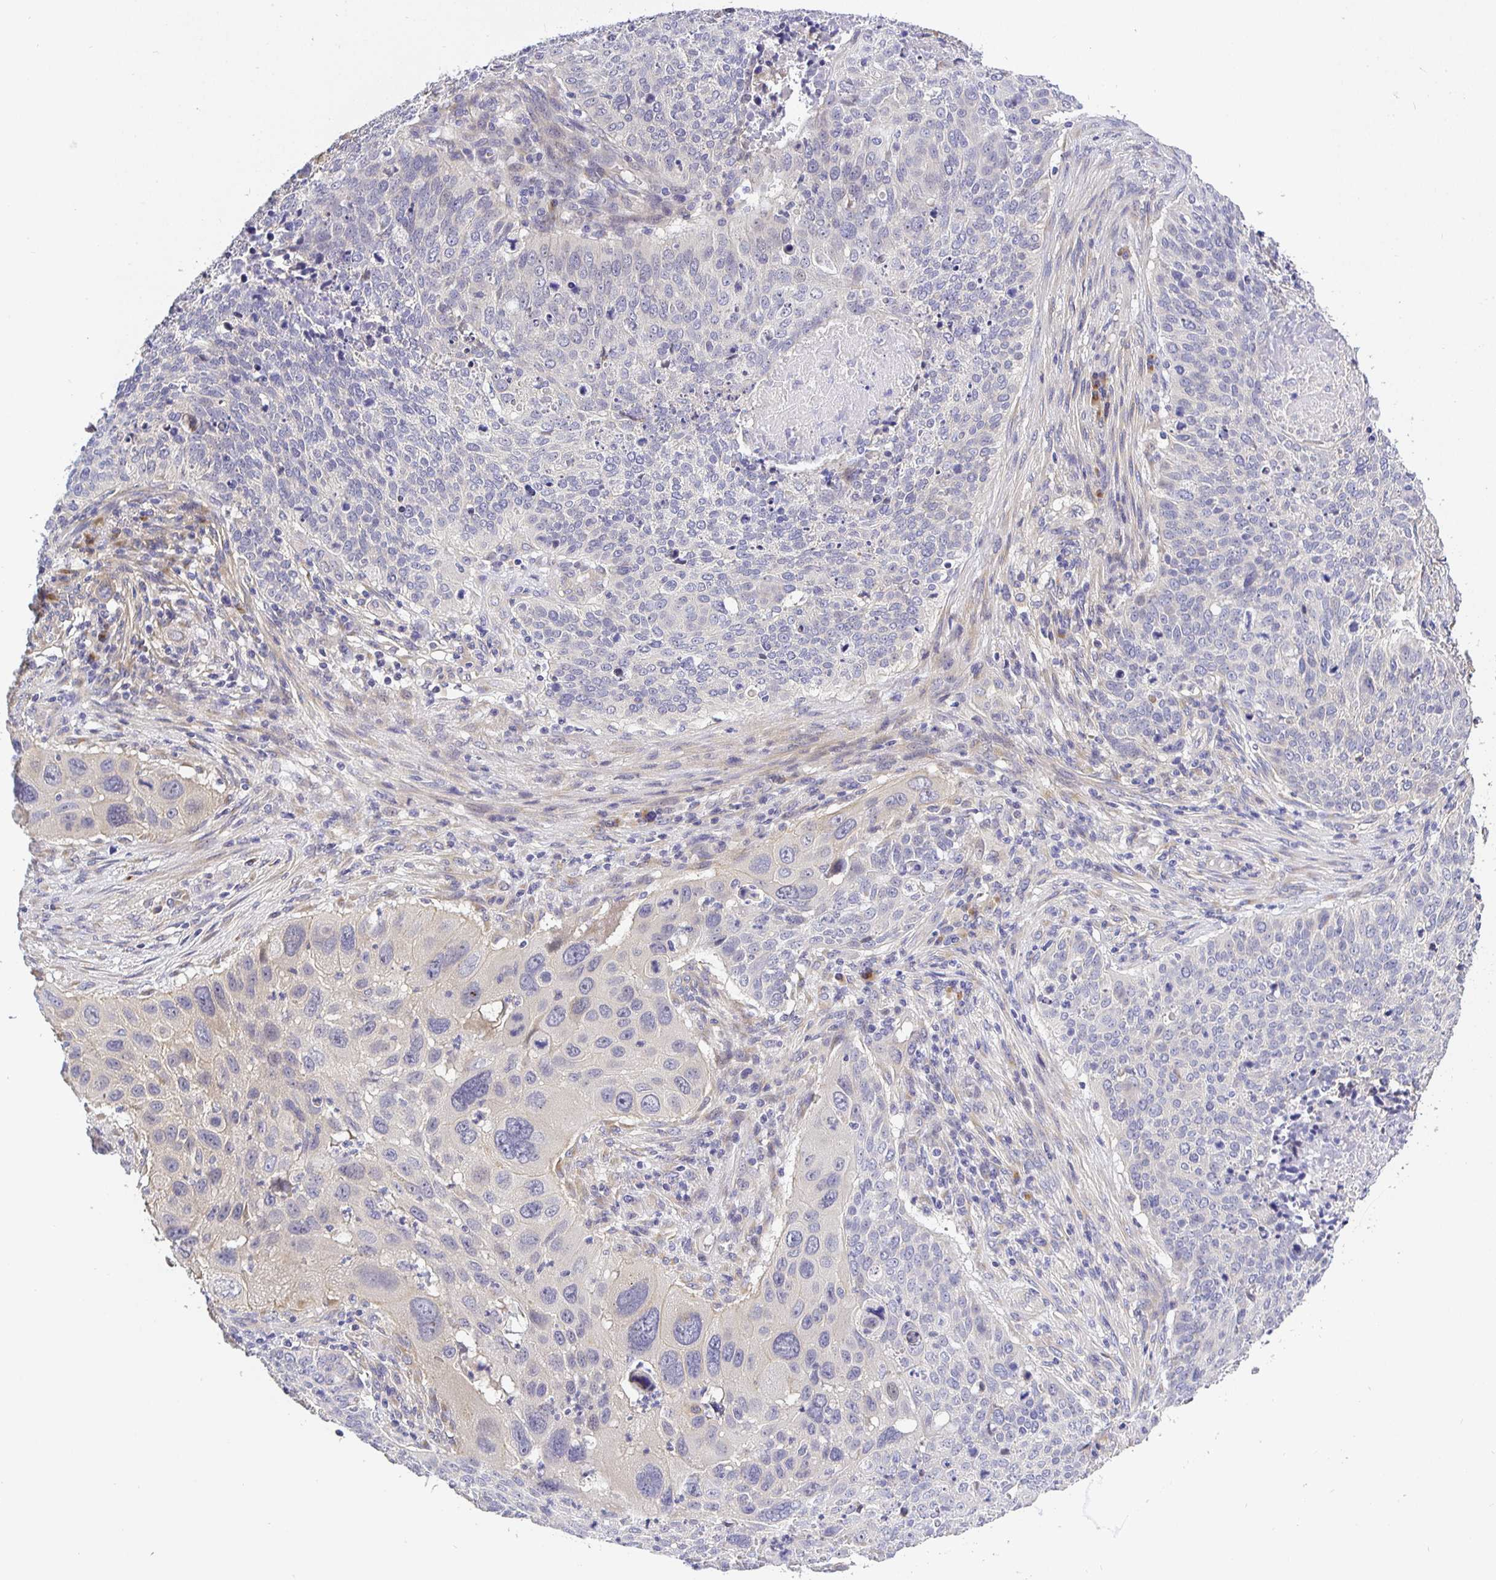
{"staining": {"intensity": "weak", "quantity": "<25%", "location": "cytoplasmic/membranous"}, "tissue": "lung cancer", "cell_type": "Tumor cells", "image_type": "cancer", "snomed": [{"axis": "morphology", "description": "Squamous cell carcinoma, NOS"}, {"axis": "topography", "description": "Lung"}], "caption": "A histopathology image of human lung cancer is negative for staining in tumor cells. (Brightfield microscopy of DAB (3,3'-diaminobenzidine) IHC at high magnification).", "gene": "OPALIN", "patient": {"sex": "male", "age": 63}}